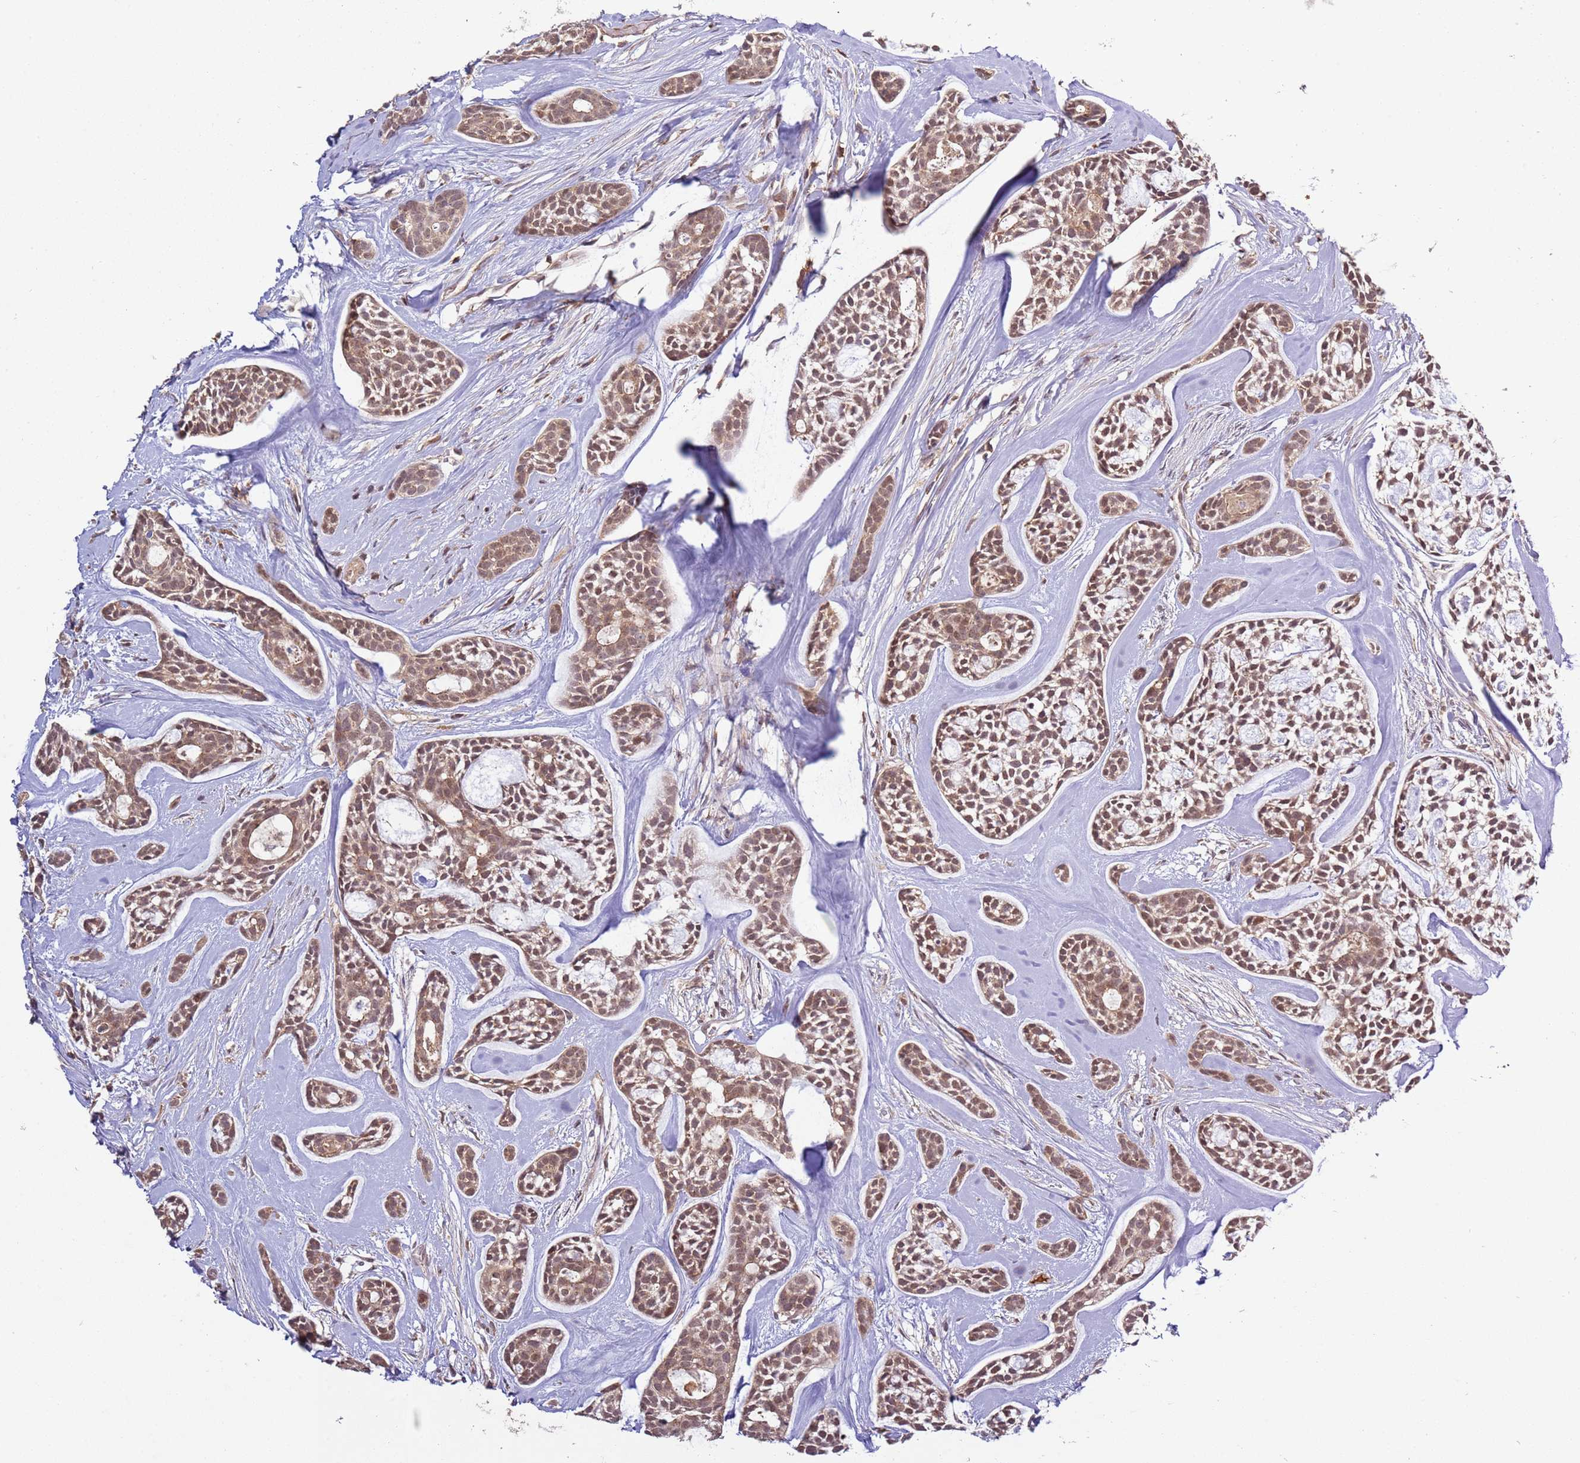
{"staining": {"intensity": "moderate", "quantity": ">75%", "location": "cytoplasmic/membranous,nuclear"}, "tissue": "head and neck cancer", "cell_type": "Tumor cells", "image_type": "cancer", "snomed": [{"axis": "morphology", "description": "Adenocarcinoma, NOS"}, {"axis": "topography", "description": "Subcutis"}, {"axis": "topography", "description": "Head-Neck"}], "caption": "IHC image of human head and neck cancer stained for a protein (brown), which reveals medium levels of moderate cytoplasmic/membranous and nuclear staining in approximately >75% of tumor cells.", "gene": "ZNF624", "patient": {"sex": "female", "age": 73}}